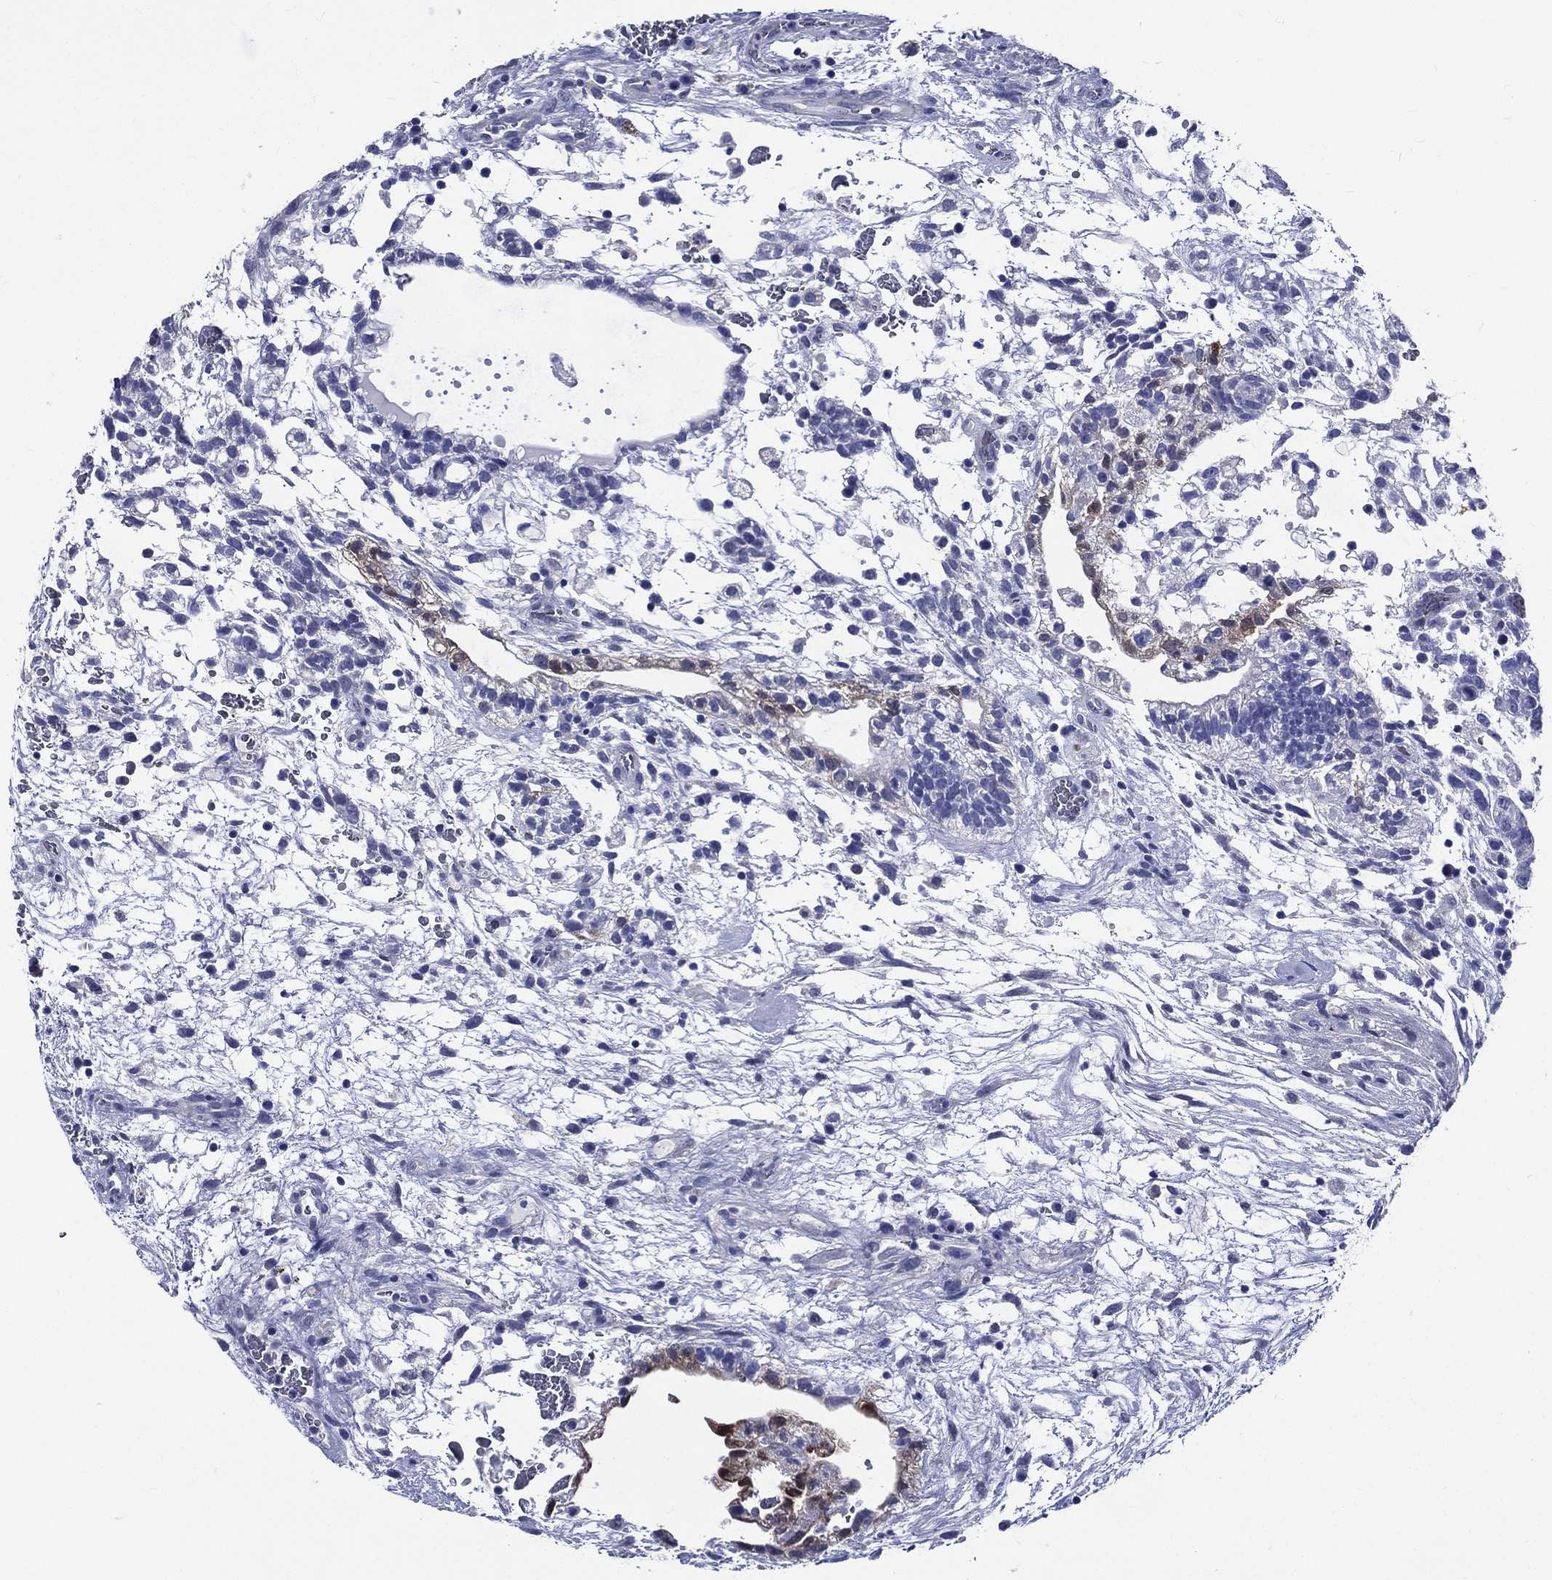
{"staining": {"intensity": "weak", "quantity": "<25%", "location": "cytoplasmic/membranous"}, "tissue": "testis cancer", "cell_type": "Tumor cells", "image_type": "cancer", "snomed": [{"axis": "morphology", "description": "Normal tissue, NOS"}, {"axis": "morphology", "description": "Carcinoma, Embryonal, NOS"}, {"axis": "topography", "description": "Testis"}], "caption": "Immunohistochemical staining of human embryonal carcinoma (testis) reveals no significant expression in tumor cells.", "gene": "DPYS", "patient": {"sex": "male", "age": 32}}